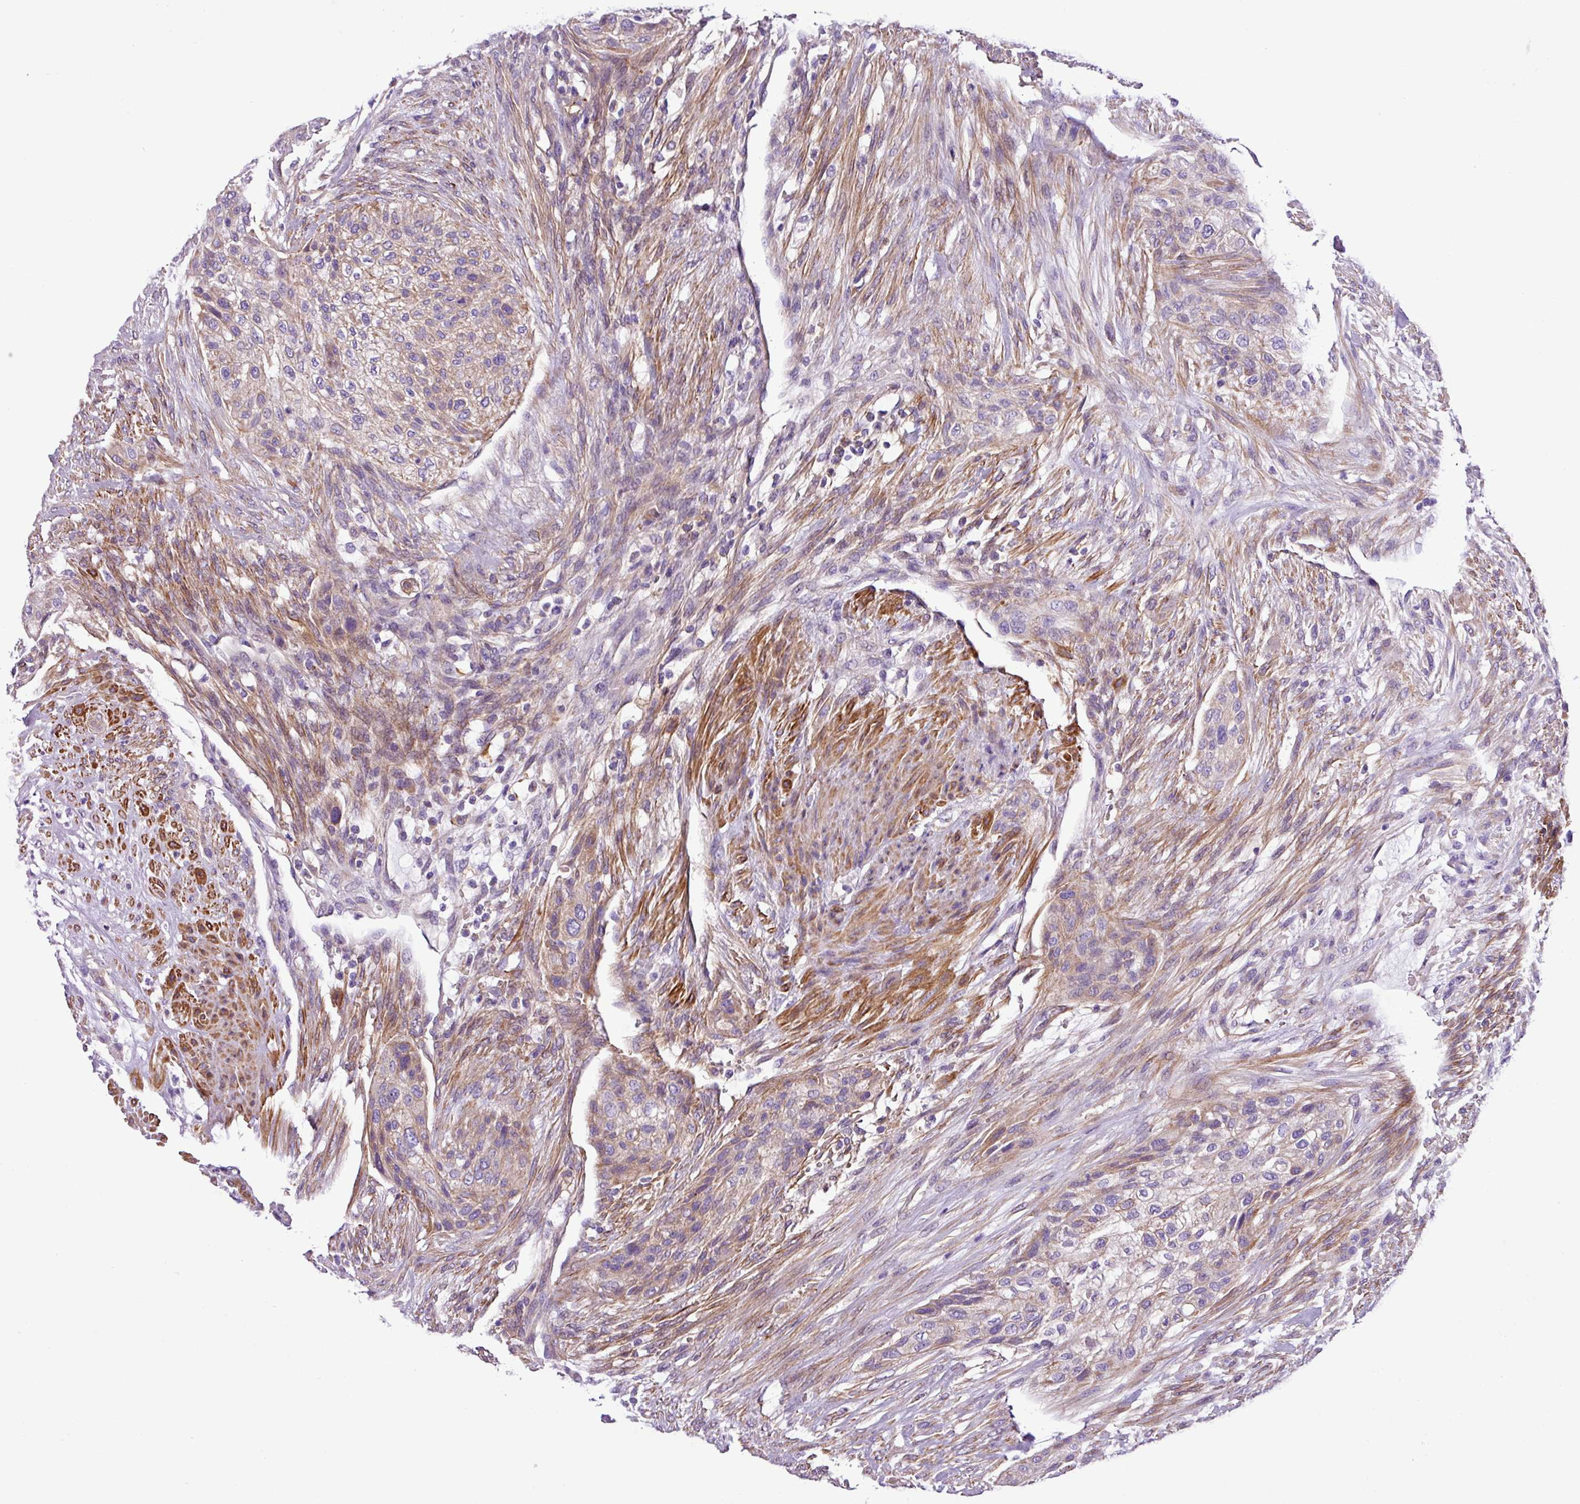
{"staining": {"intensity": "weak", "quantity": "25%-75%", "location": "cytoplasmic/membranous"}, "tissue": "urothelial cancer", "cell_type": "Tumor cells", "image_type": "cancer", "snomed": [{"axis": "morphology", "description": "Urothelial carcinoma, High grade"}, {"axis": "topography", "description": "Urinary bladder"}], "caption": "This is a photomicrograph of IHC staining of urothelial cancer, which shows weak expression in the cytoplasmic/membranous of tumor cells.", "gene": "C11orf91", "patient": {"sex": "male", "age": 35}}